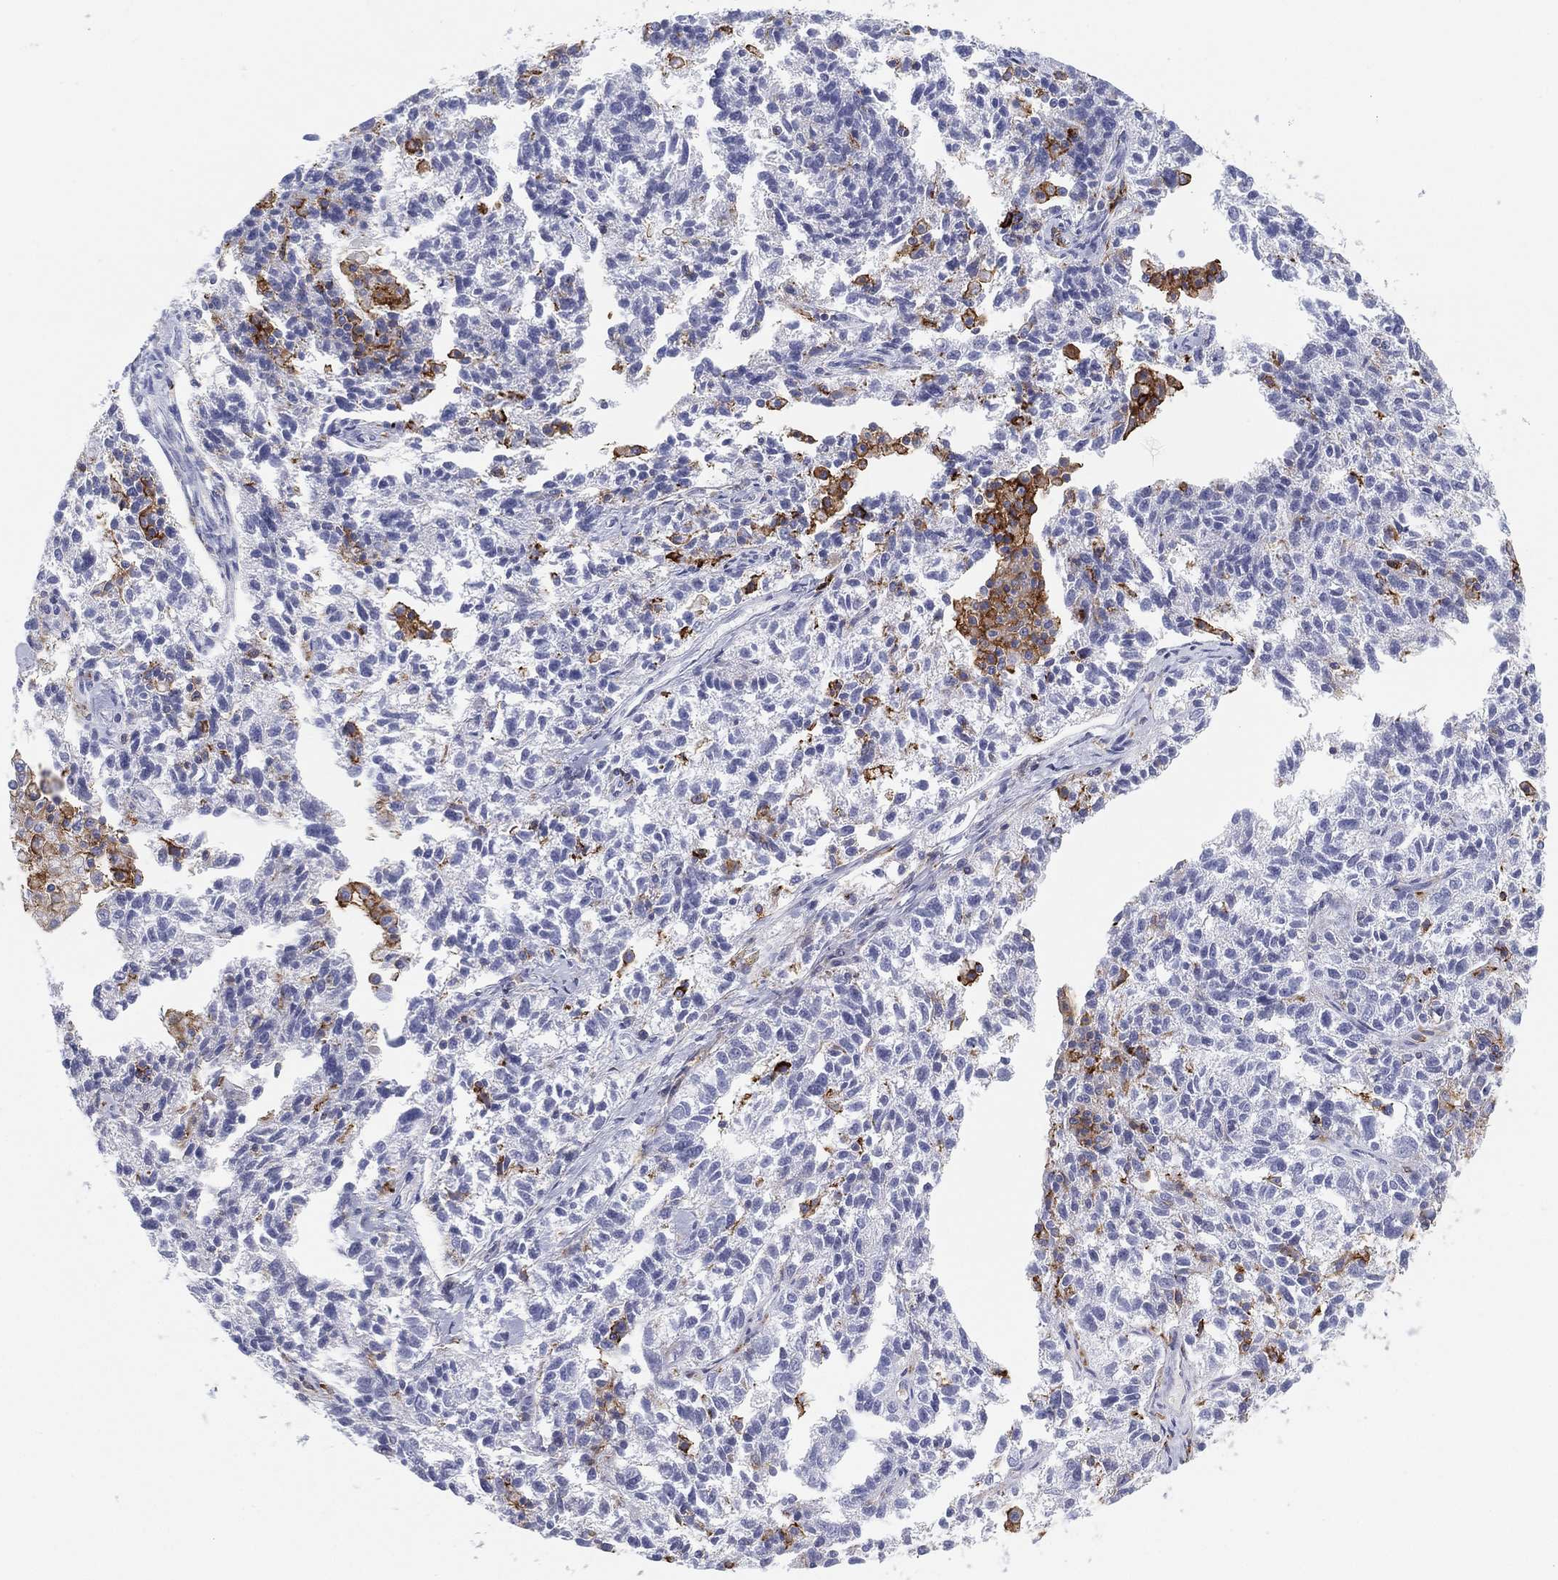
{"staining": {"intensity": "negative", "quantity": "none", "location": "none"}, "tissue": "ovarian cancer", "cell_type": "Tumor cells", "image_type": "cancer", "snomed": [{"axis": "morphology", "description": "Cystadenocarcinoma, serous, NOS"}, {"axis": "topography", "description": "Ovary"}], "caption": "DAB (3,3'-diaminobenzidine) immunohistochemical staining of human ovarian cancer exhibits no significant staining in tumor cells.", "gene": "SELPLG", "patient": {"sex": "female", "age": 71}}